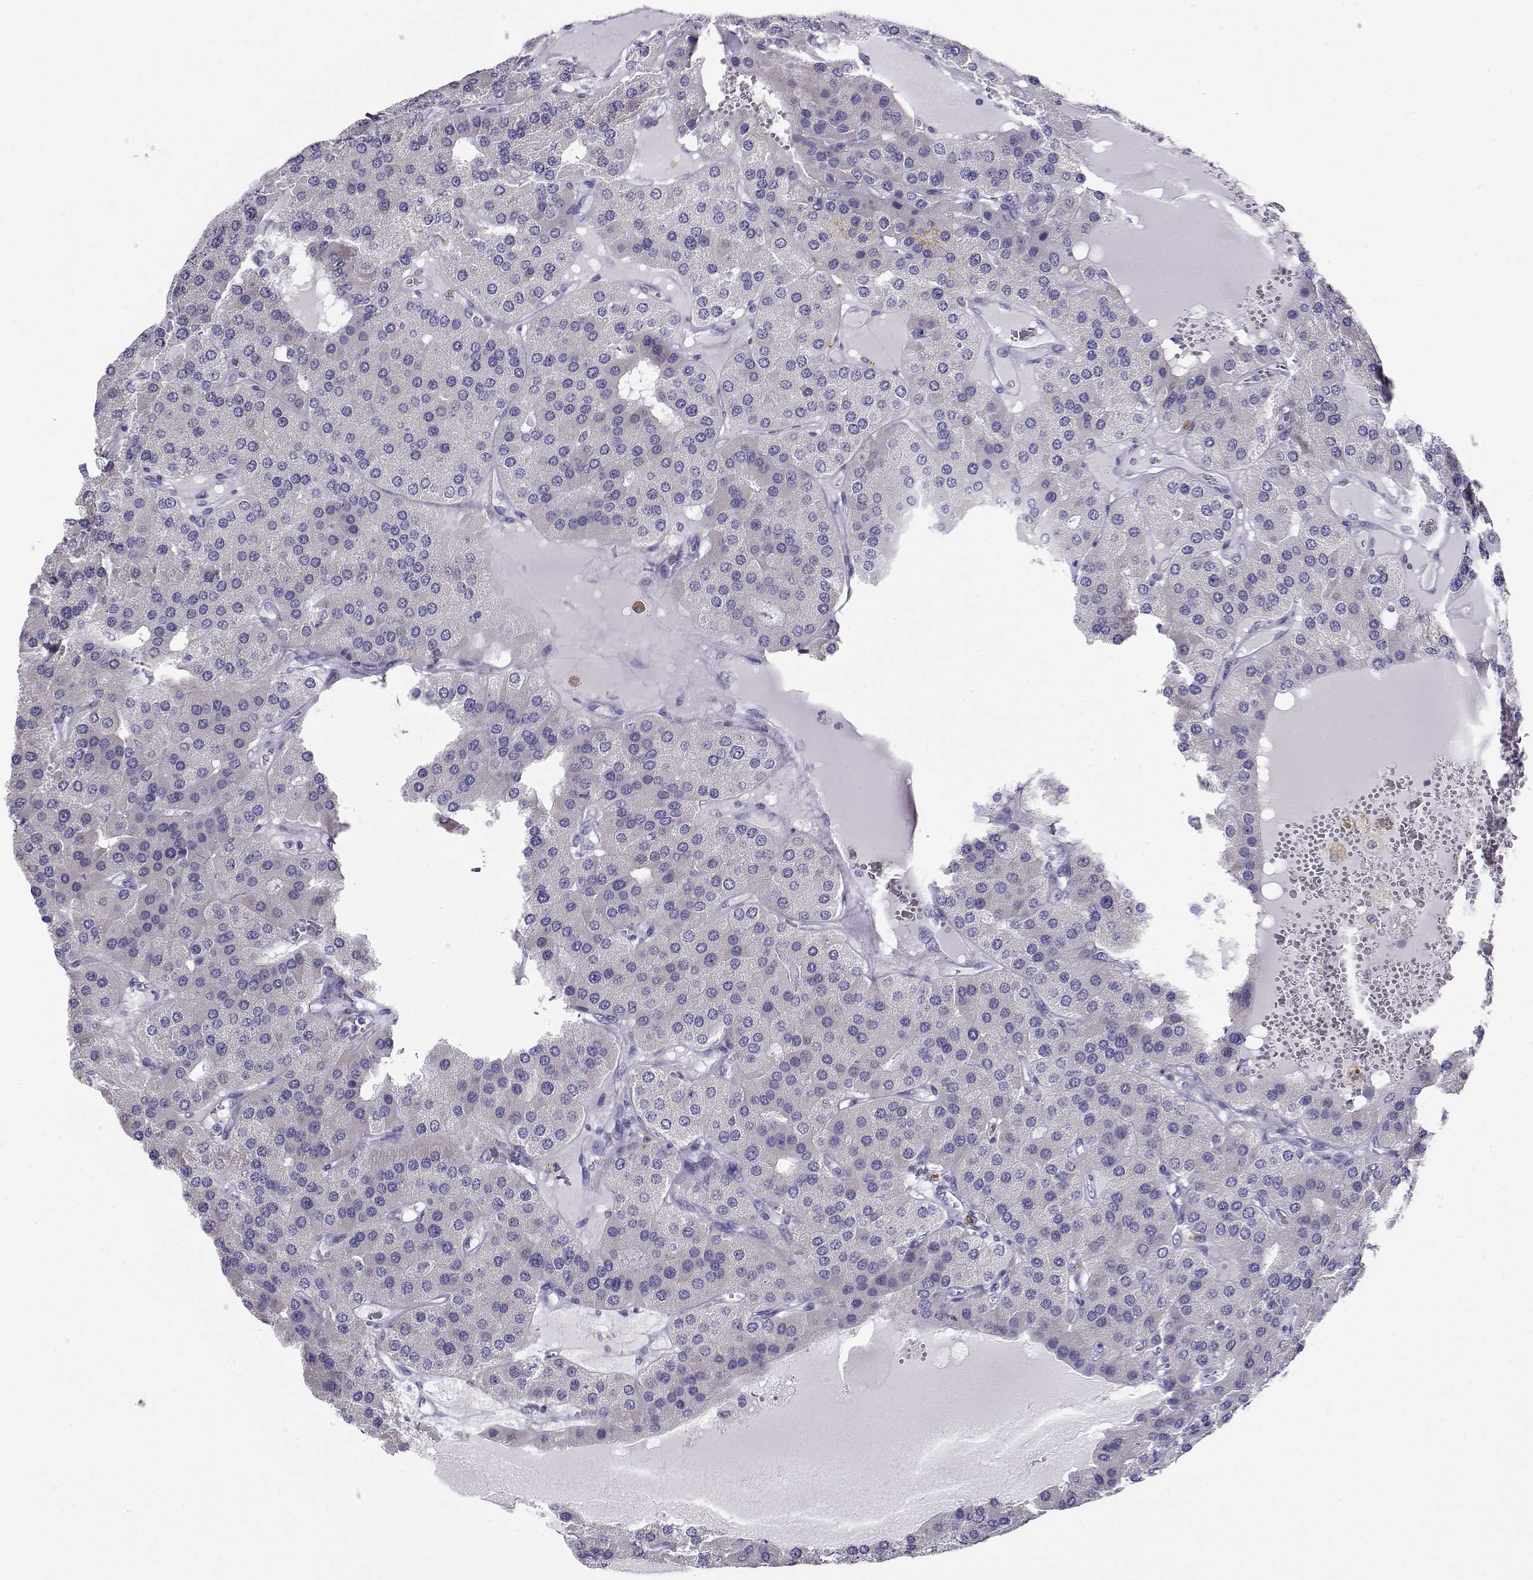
{"staining": {"intensity": "negative", "quantity": "none", "location": "none"}, "tissue": "parathyroid gland", "cell_type": "Glandular cells", "image_type": "normal", "snomed": [{"axis": "morphology", "description": "Normal tissue, NOS"}, {"axis": "morphology", "description": "Adenoma, NOS"}, {"axis": "topography", "description": "Parathyroid gland"}], "caption": "This histopathology image is of unremarkable parathyroid gland stained with IHC to label a protein in brown with the nuclei are counter-stained blue. There is no staining in glandular cells. (Stains: DAB immunohistochemistry with hematoxylin counter stain, Microscopy: brightfield microscopy at high magnification).", "gene": "CABS1", "patient": {"sex": "female", "age": 86}}